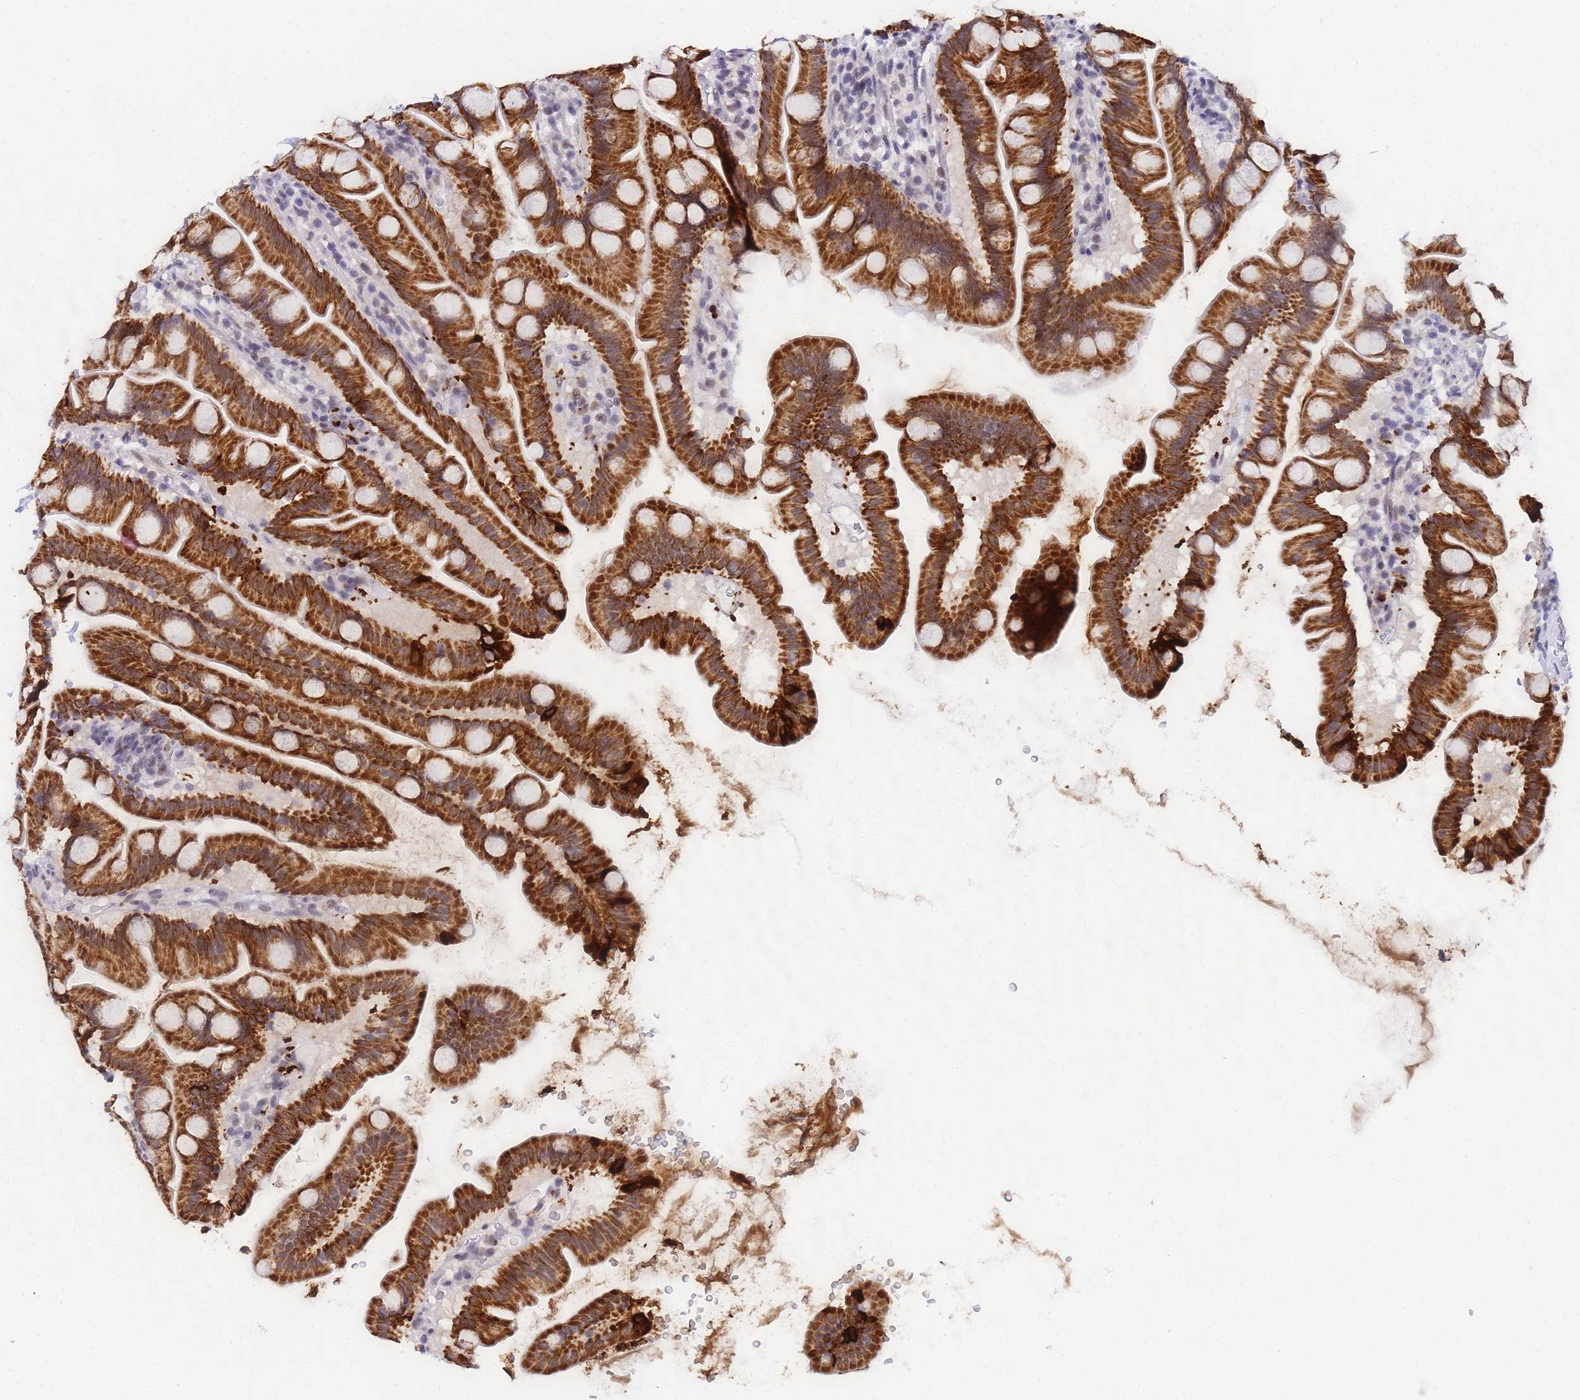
{"staining": {"intensity": "strong", "quantity": ">75%", "location": "cytoplasmic/membranous"}, "tissue": "small intestine", "cell_type": "Glandular cells", "image_type": "normal", "snomed": [{"axis": "morphology", "description": "Normal tissue, NOS"}, {"axis": "topography", "description": "Small intestine"}], "caption": "Glandular cells exhibit high levels of strong cytoplasmic/membranous staining in about >75% of cells in normal human small intestine.", "gene": "CKMT1A", "patient": {"sex": "female", "age": 68}}